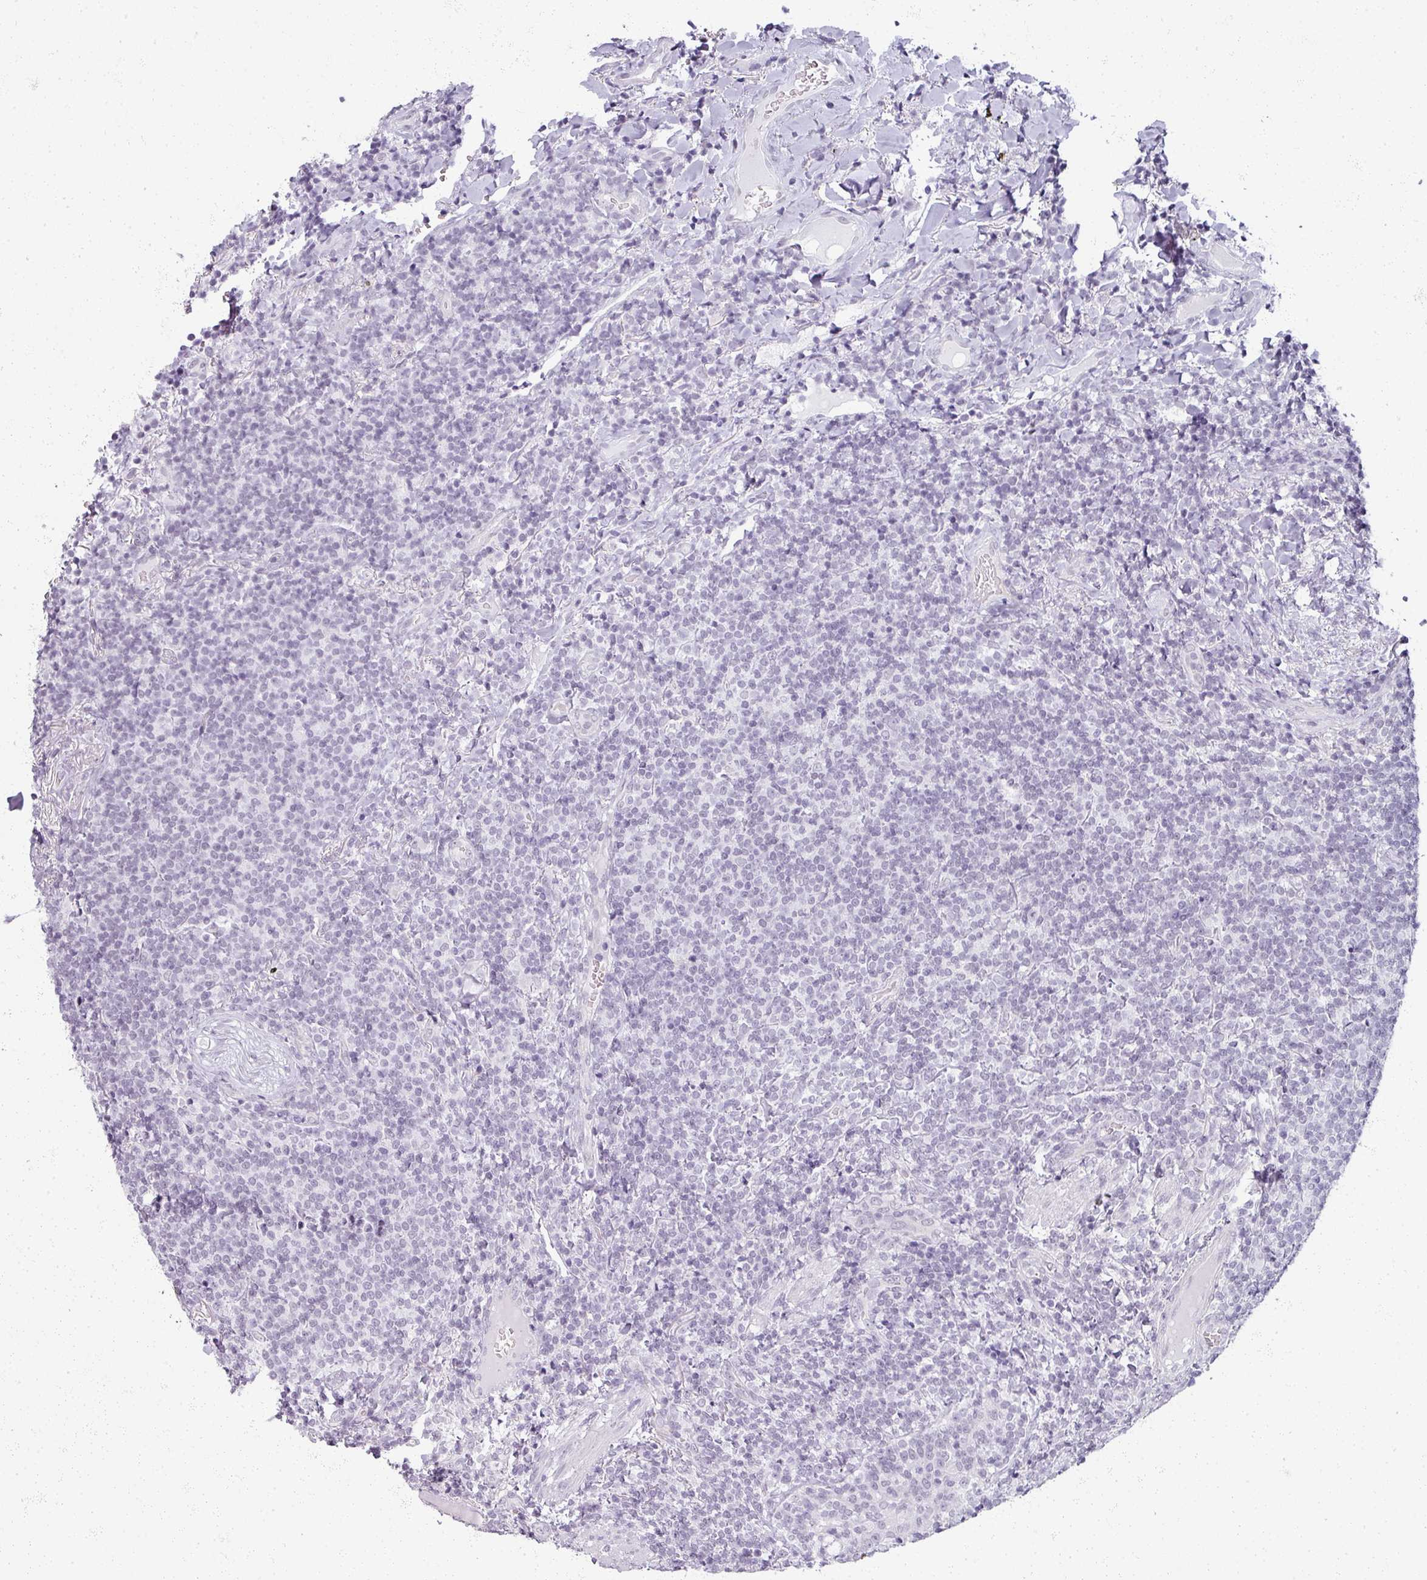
{"staining": {"intensity": "negative", "quantity": "none", "location": "none"}, "tissue": "lymphoma", "cell_type": "Tumor cells", "image_type": "cancer", "snomed": [{"axis": "morphology", "description": "Malignant lymphoma, non-Hodgkin's type, Low grade"}, {"axis": "topography", "description": "Lung"}], "caption": "Low-grade malignant lymphoma, non-Hodgkin's type was stained to show a protein in brown. There is no significant staining in tumor cells.", "gene": "RFPL2", "patient": {"sex": "female", "age": 71}}